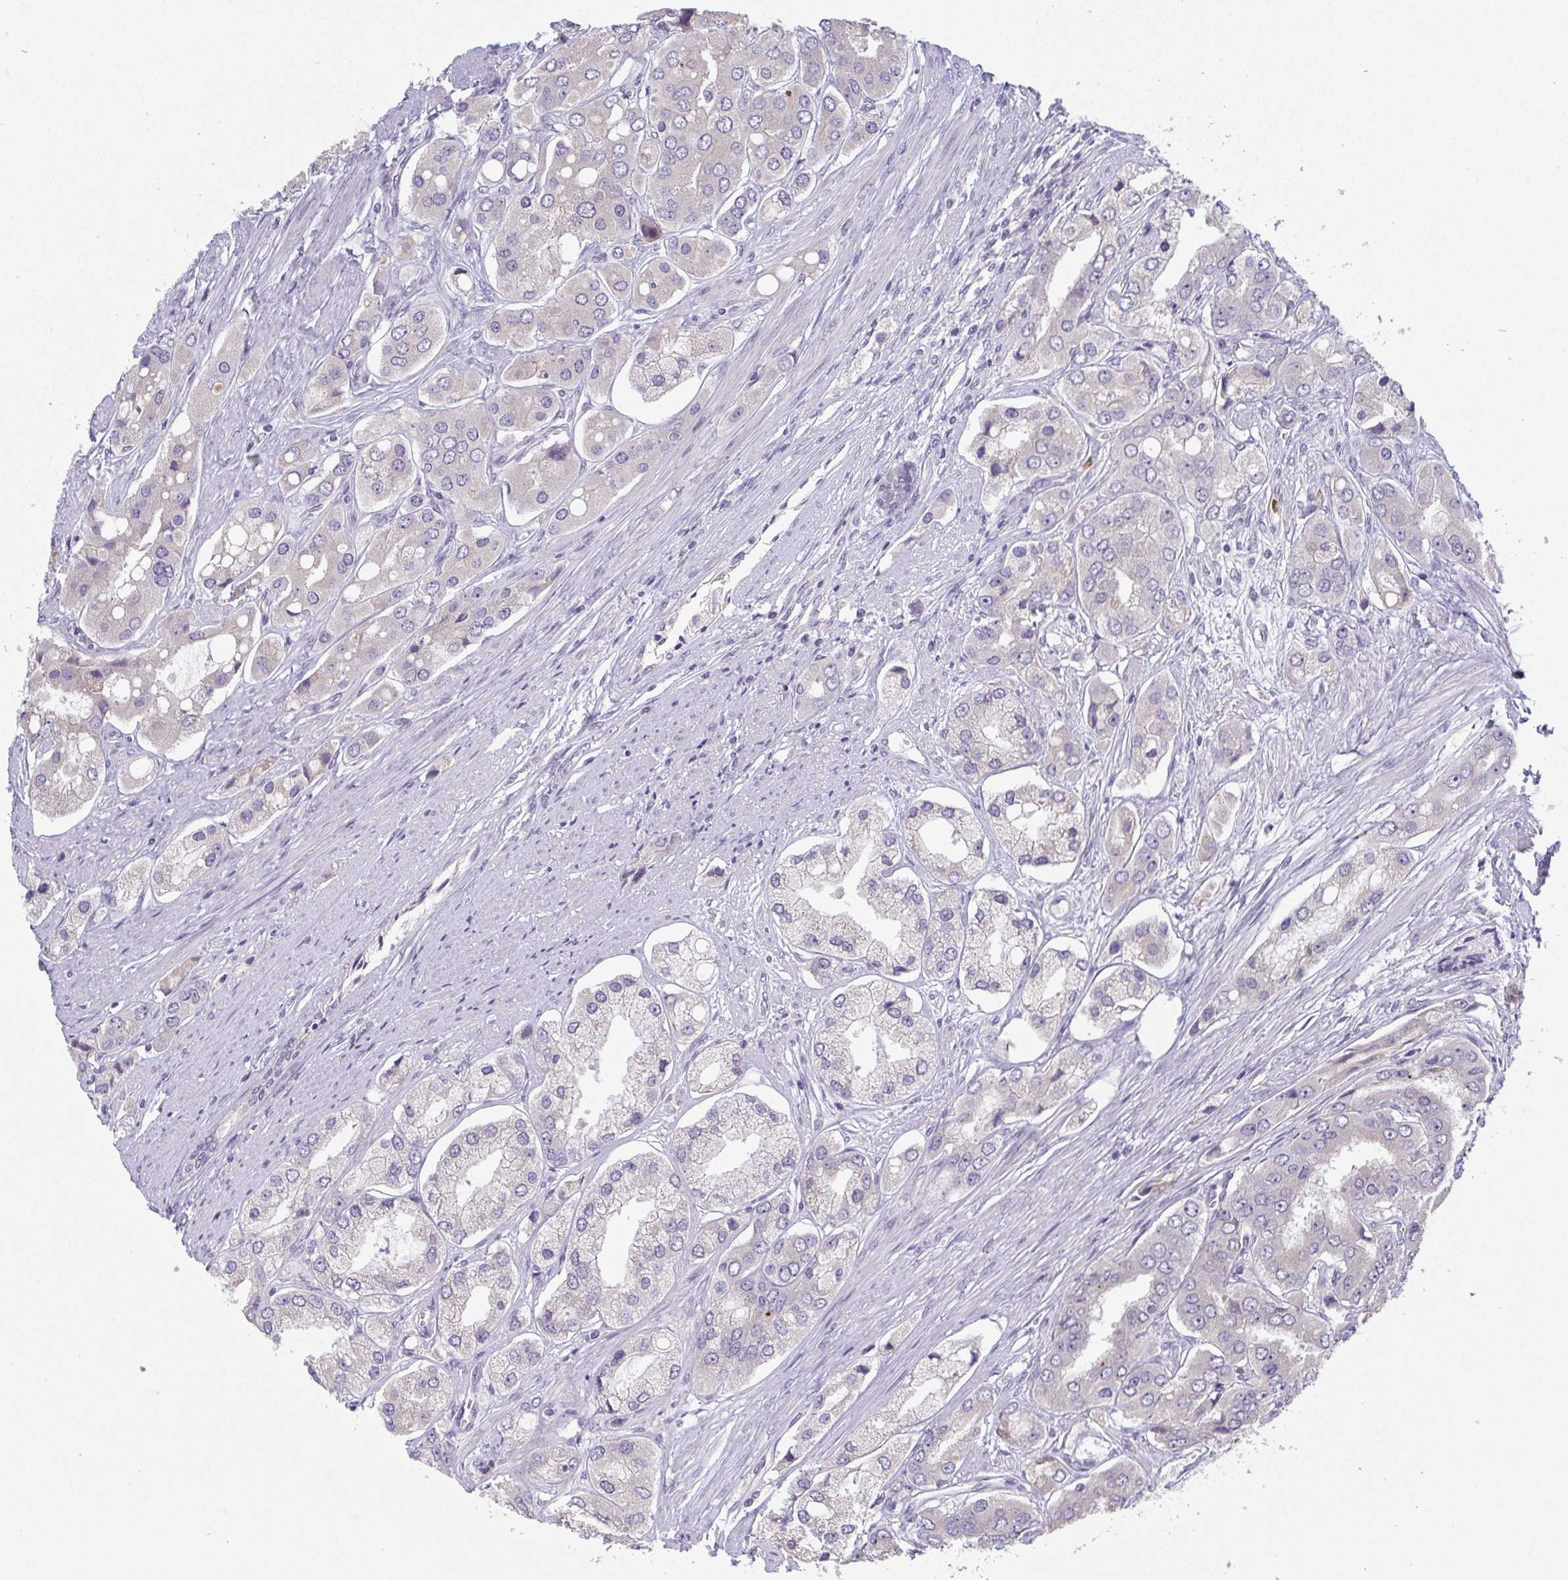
{"staining": {"intensity": "weak", "quantity": "<25%", "location": "cytoplasmic/membranous"}, "tissue": "prostate cancer", "cell_type": "Tumor cells", "image_type": "cancer", "snomed": [{"axis": "morphology", "description": "Adenocarcinoma, Low grade"}, {"axis": "topography", "description": "Prostate"}], "caption": "High magnification brightfield microscopy of adenocarcinoma (low-grade) (prostate) stained with DAB (brown) and counterstained with hematoxylin (blue): tumor cells show no significant staining.", "gene": "RIOK1", "patient": {"sex": "male", "age": 69}}